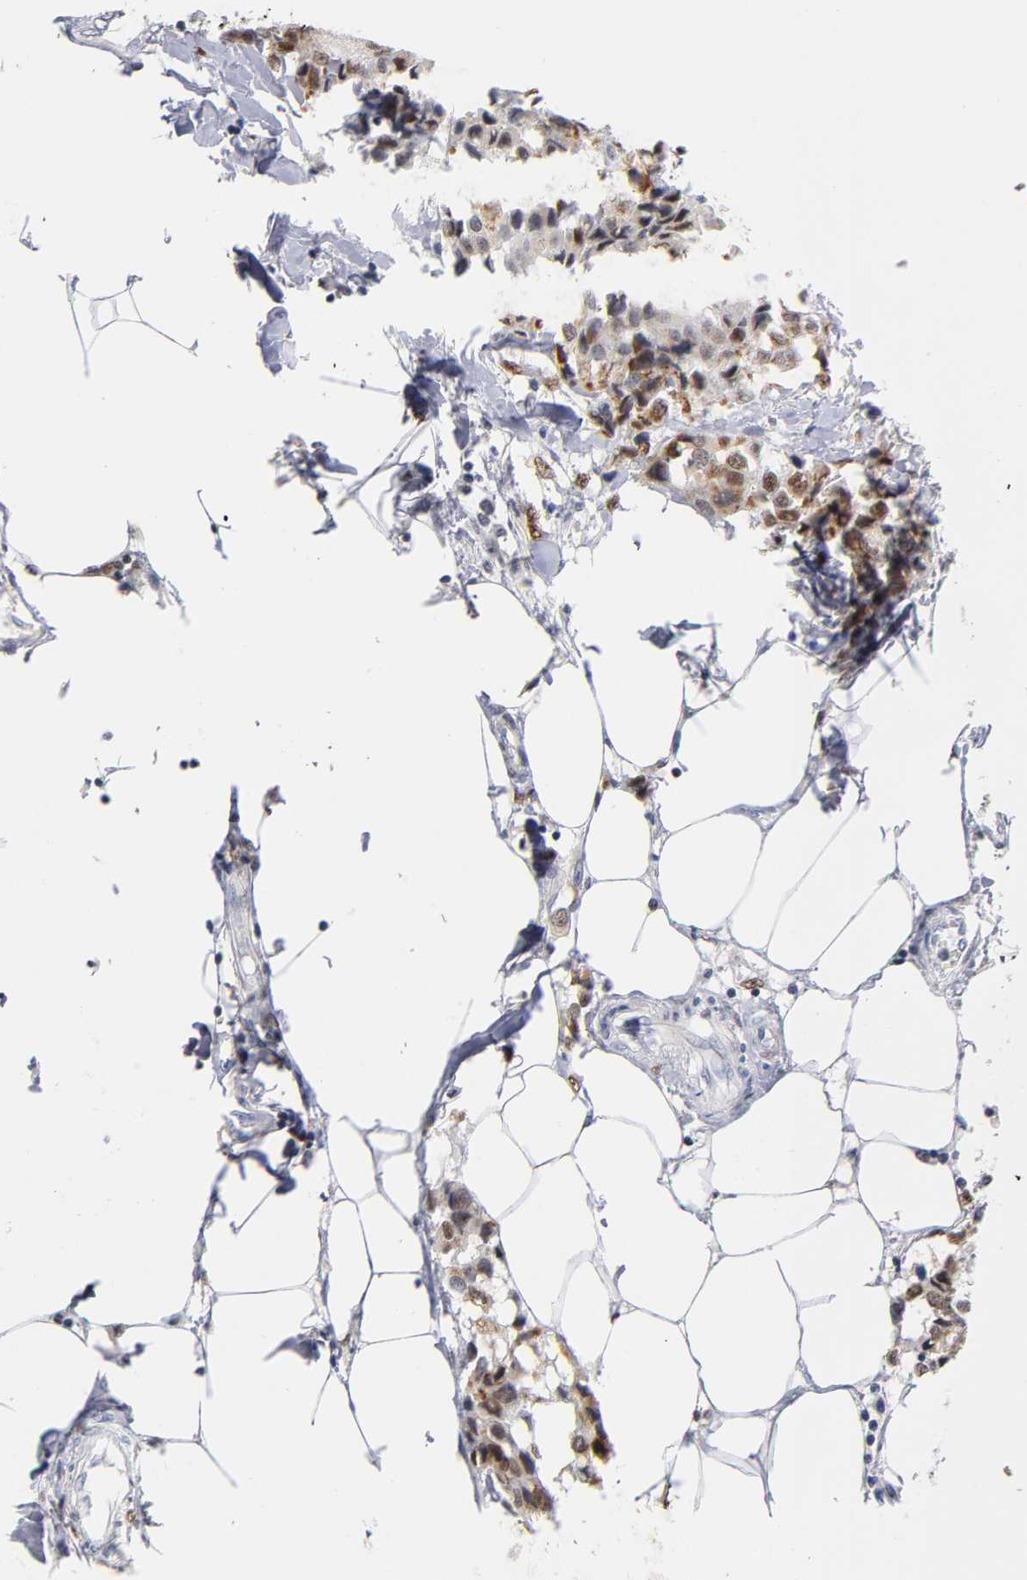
{"staining": {"intensity": "weak", "quantity": "25%-75%", "location": "nuclear"}, "tissue": "breast cancer", "cell_type": "Tumor cells", "image_type": "cancer", "snomed": [{"axis": "morphology", "description": "Duct carcinoma"}, {"axis": "topography", "description": "Breast"}], "caption": "Immunohistochemistry (IHC) histopathology image of neoplastic tissue: breast cancer stained using immunohistochemistry (IHC) exhibits low levels of weak protein expression localized specifically in the nuclear of tumor cells, appearing as a nuclear brown color.", "gene": "RUNX1", "patient": {"sex": "female", "age": 80}}